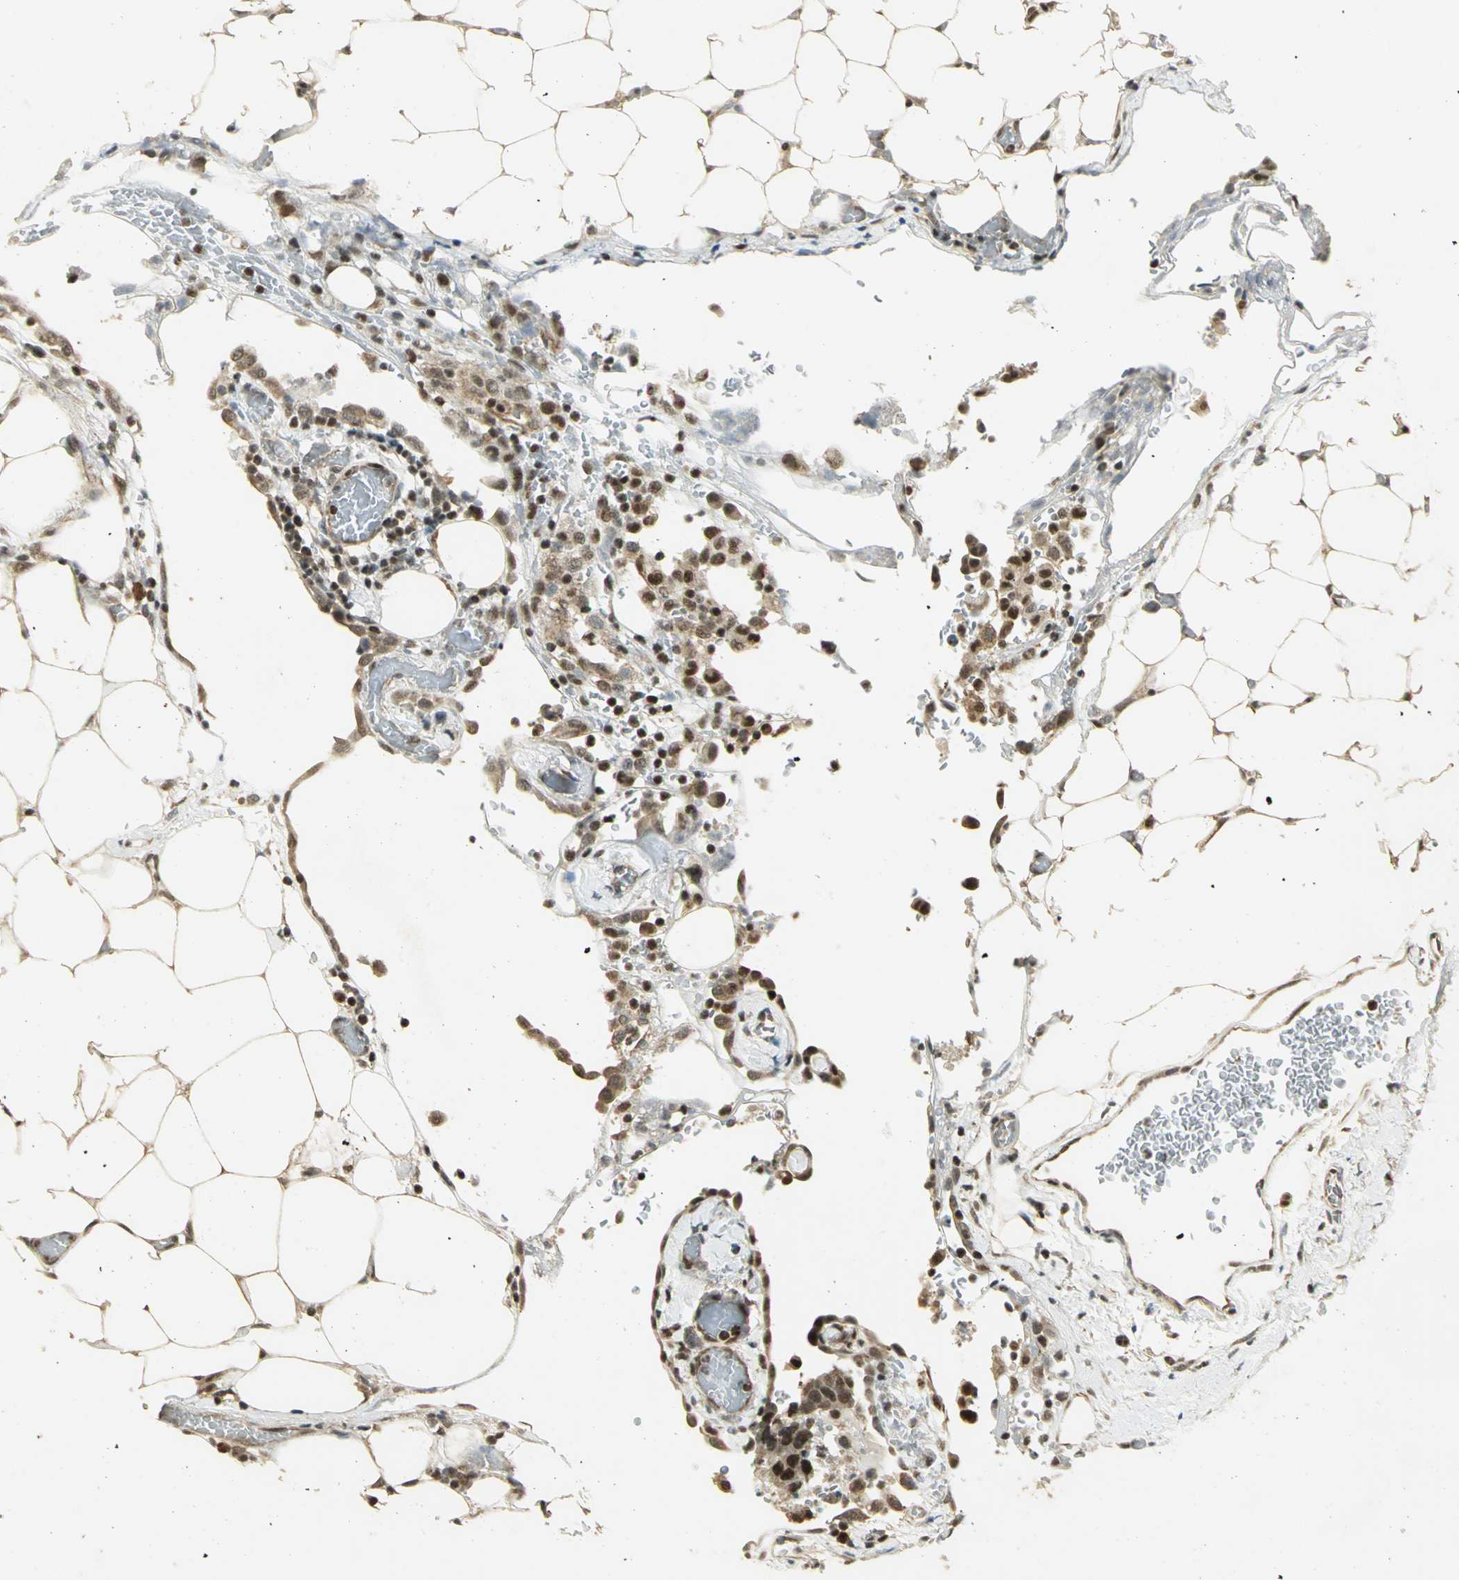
{"staining": {"intensity": "strong", "quantity": ">75%", "location": "nuclear"}, "tissue": "colorectal cancer", "cell_type": "Tumor cells", "image_type": "cancer", "snomed": [{"axis": "morphology", "description": "Adenocarcinoma, NOS"}, {"axis": "topography", "description": "Colon"}], "caption": "Immunohistochemistry of human colorectal cancer reveals high levels of strong nuclear expression in about >75% of tumor cells.", "gene": "ELF1", "patient": {"sex": "female", "age": 86}}